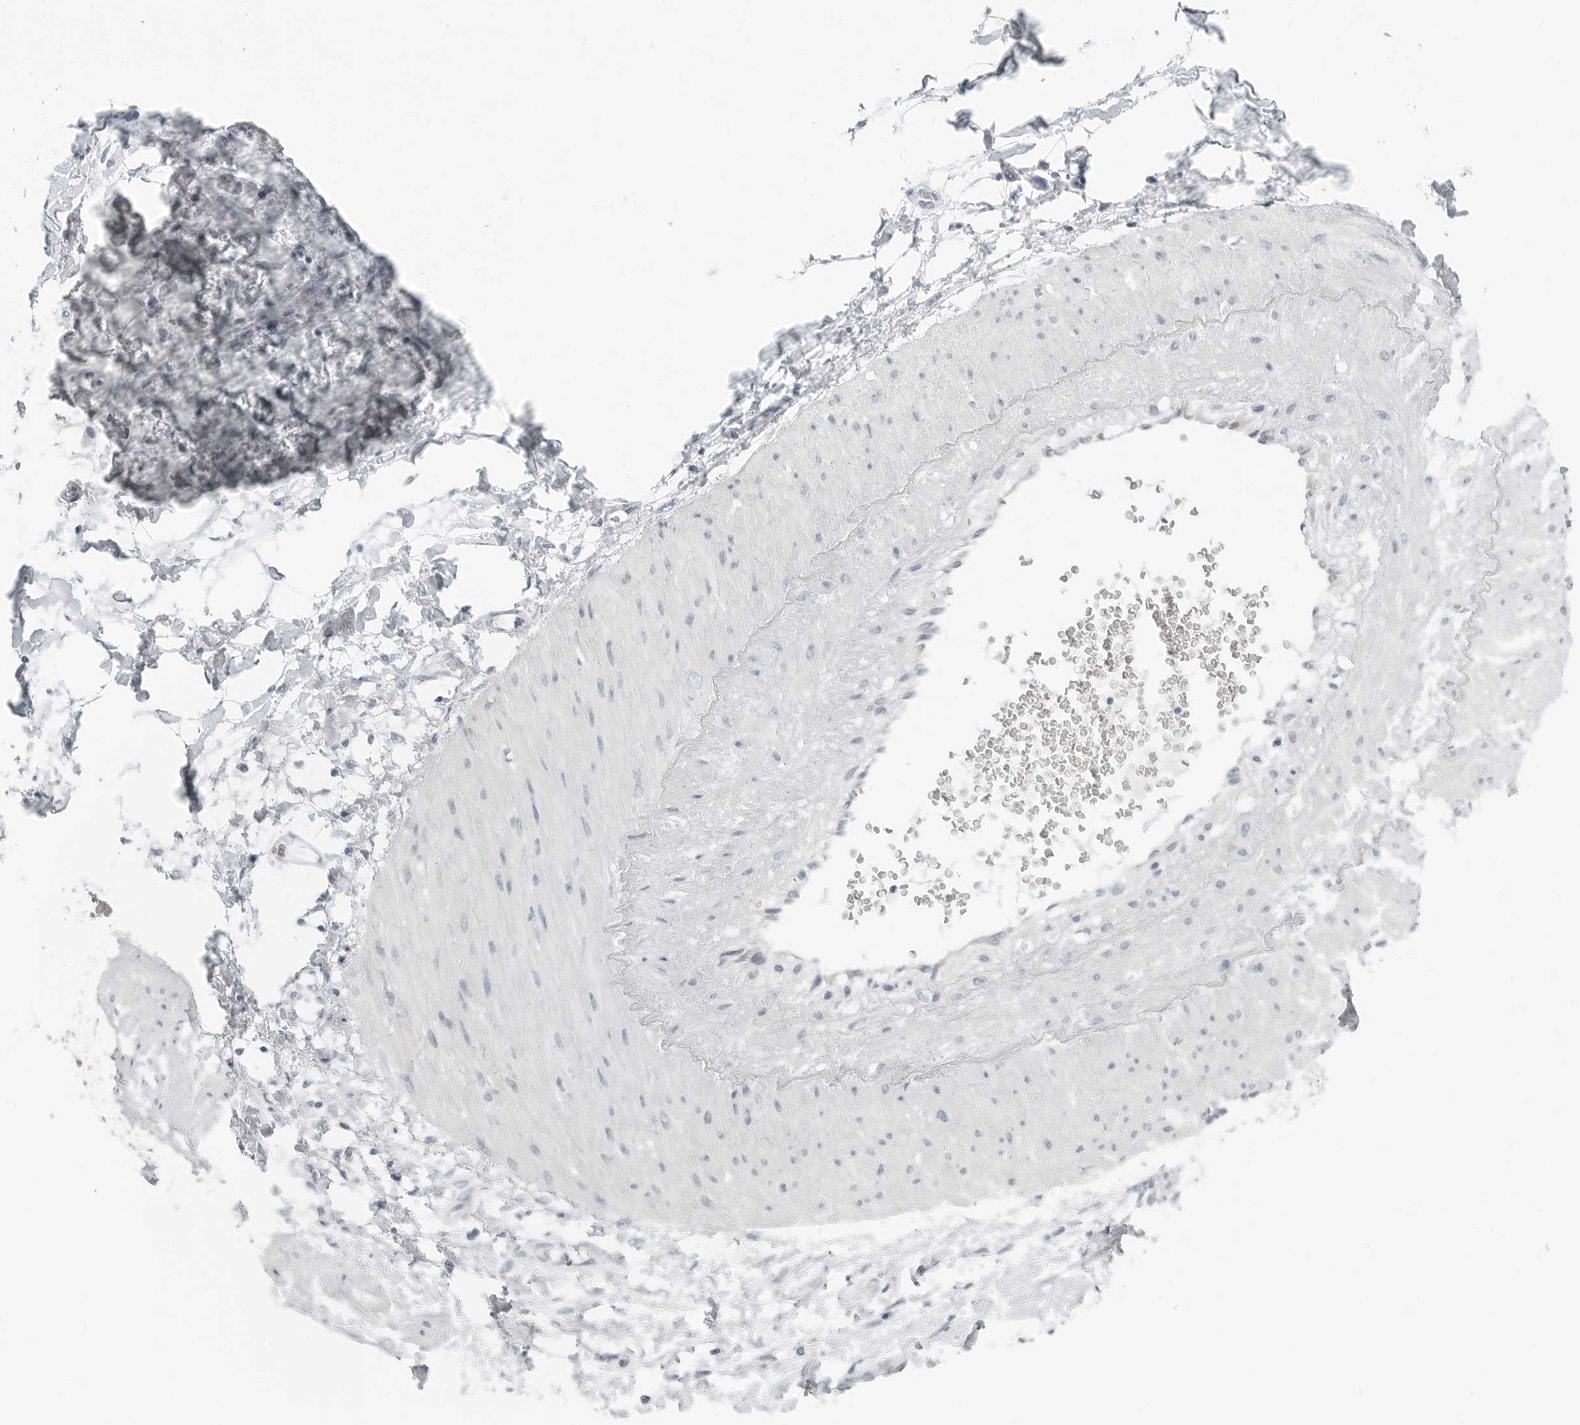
{"staining": {"intensity": "negative", "quantity": "none", "location": "none"}, "tissue": "adipose tissue", "cell_type": "Adipocytes", "image_type": "normal", "snomed": [{"axis": "morphology", "description": "Normal tissue, NOS"}, {"axis": "morphology", "description": "Adenocarcinoma, NOS"}, {"axis": "topography", "description": "Pancreas"}, {"axis": "topography", "description": "Peripheral nerve tissue"}], "caption": "Adipocytes show no significant protein expression in unremarkable adipose tissue.", "gene": "XIRP1", "patient": {"sex": "male", "age": 59}}